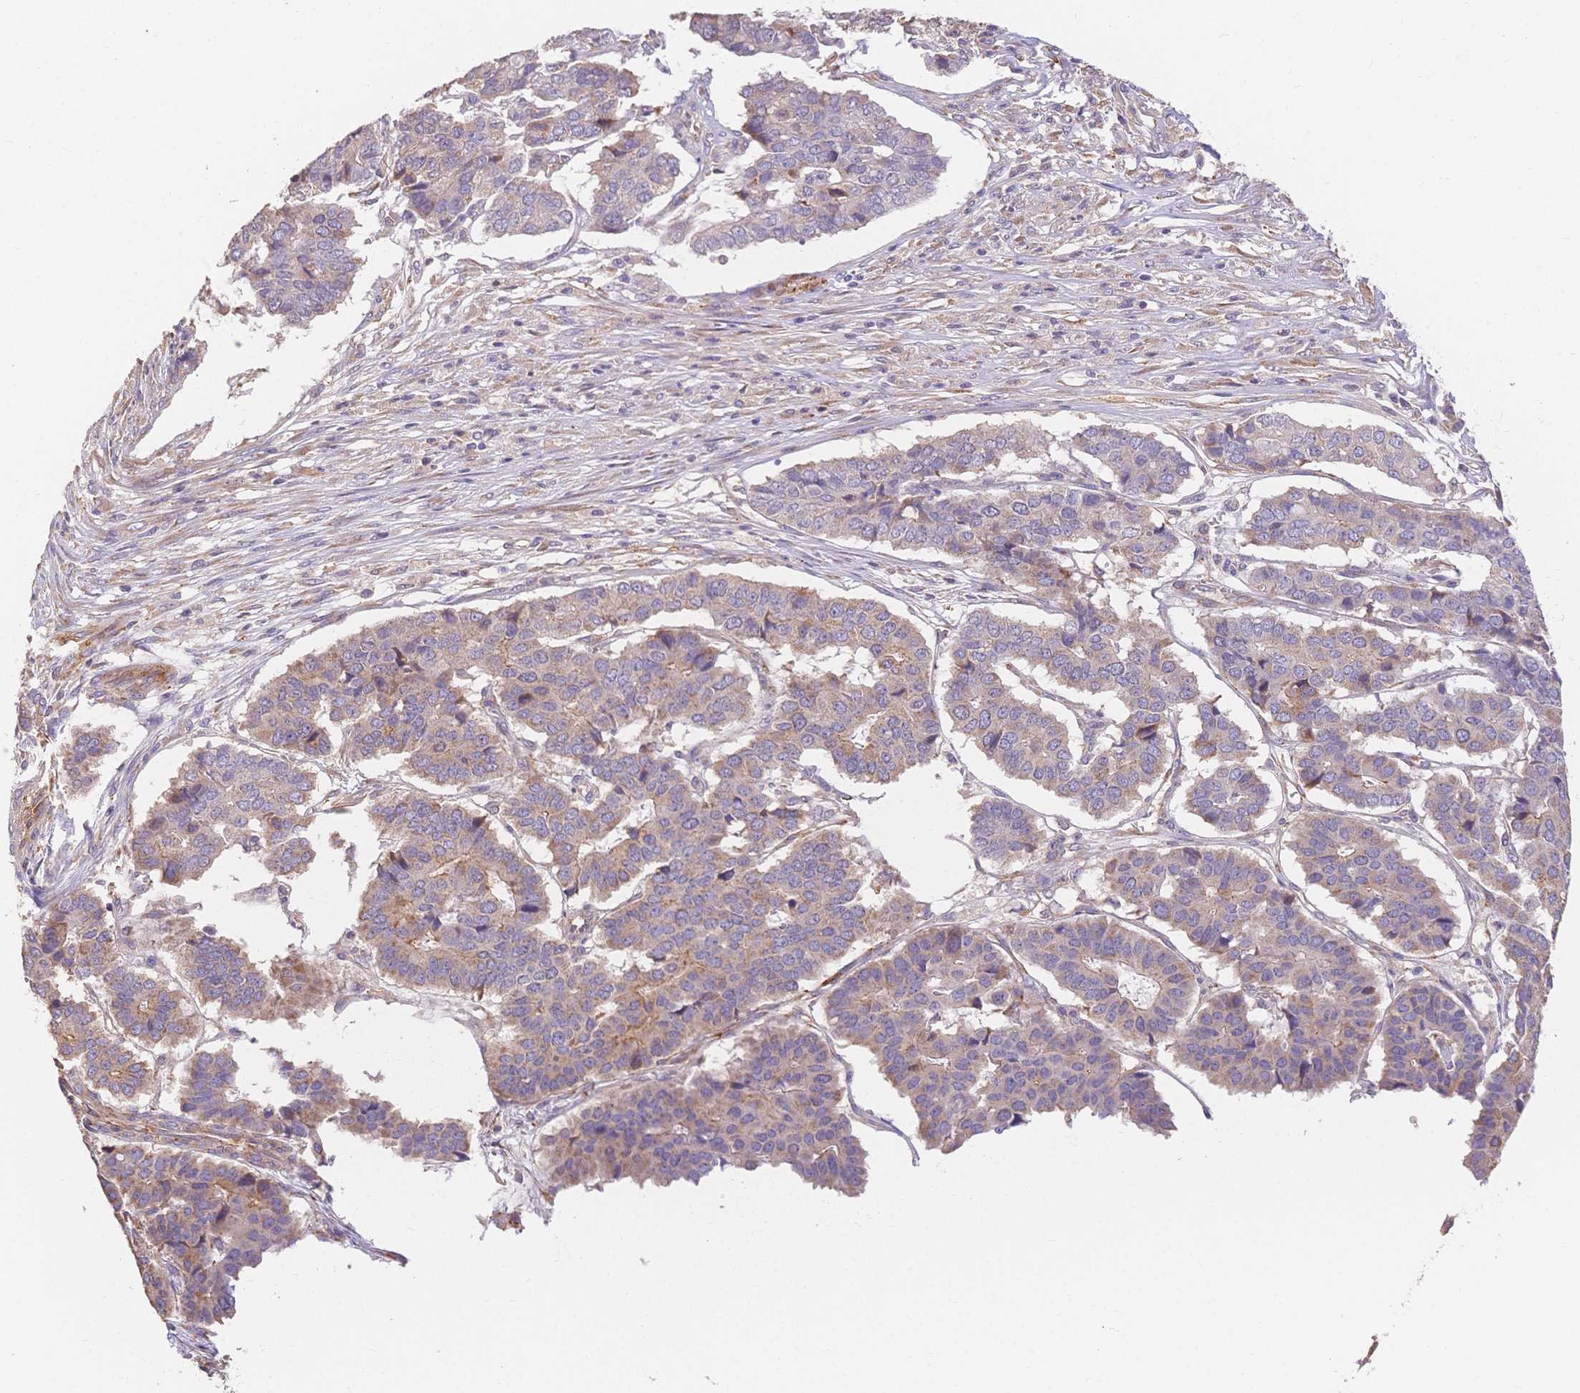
{"staining": {"intensity": "weak", "quantity": "25%-75%", "location": "cytoplasmic/membranous"}, "tissue": "pancreatic cancer", "cell_type": "Tumor cells", "image_type": "cancer", "snomed": [{"axis": "morphology", "description": "Adenocarcinoma, NOS"}, {"axis": "topography", "description": "Pancreas"}], "caption": "High-power microscopy captured an IHC micrograph of pancreatic cancer (adenocarcinoma), revealing weak cytoplasmic/membranous staining in about 25%-75% of tumor cells.", "gene": "HS3ST5", "patient": {"sex": "male", "age": 50}}